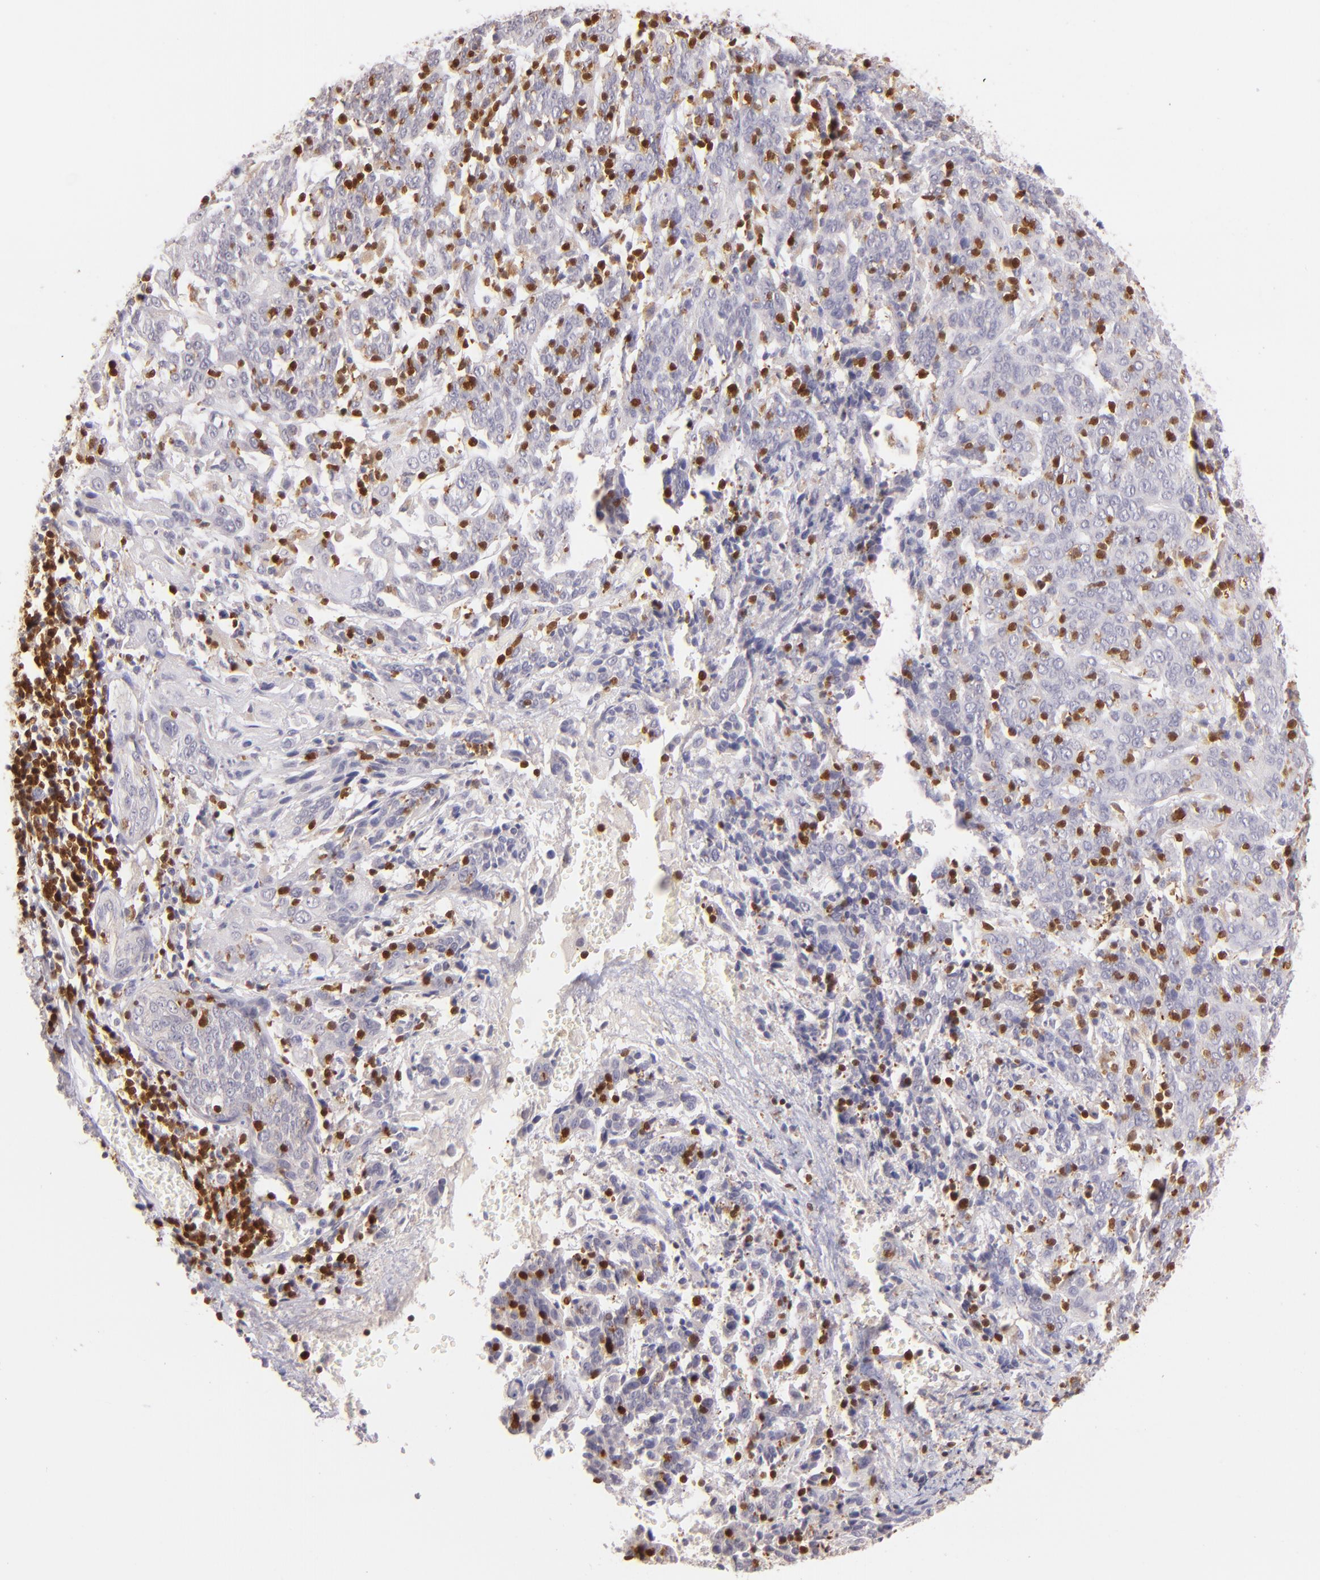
{"staining": {"intensity": "negative", "quantity": "none", "location": "none"}, "tissue": "cervical cancer", "cell_type": "Tumor cells", "image_type": "cancer", "snomed": [{"axis": "morphology", "description": "Normal tissue, NOS"}, {"axis": "morphology", "description": "Squamous cell carcinoma, NOS"}, {"axis": "topography", "description": "Cervix"}], "caption": "DAB immunohistochemical staining of human cervical cancer (squamous cell carcinoma) reveals no significant staining in tumor cells. Nuclei are stained in blue.", "gene": "ZAP70", "patient": {"sex": "female", "age": 67}}